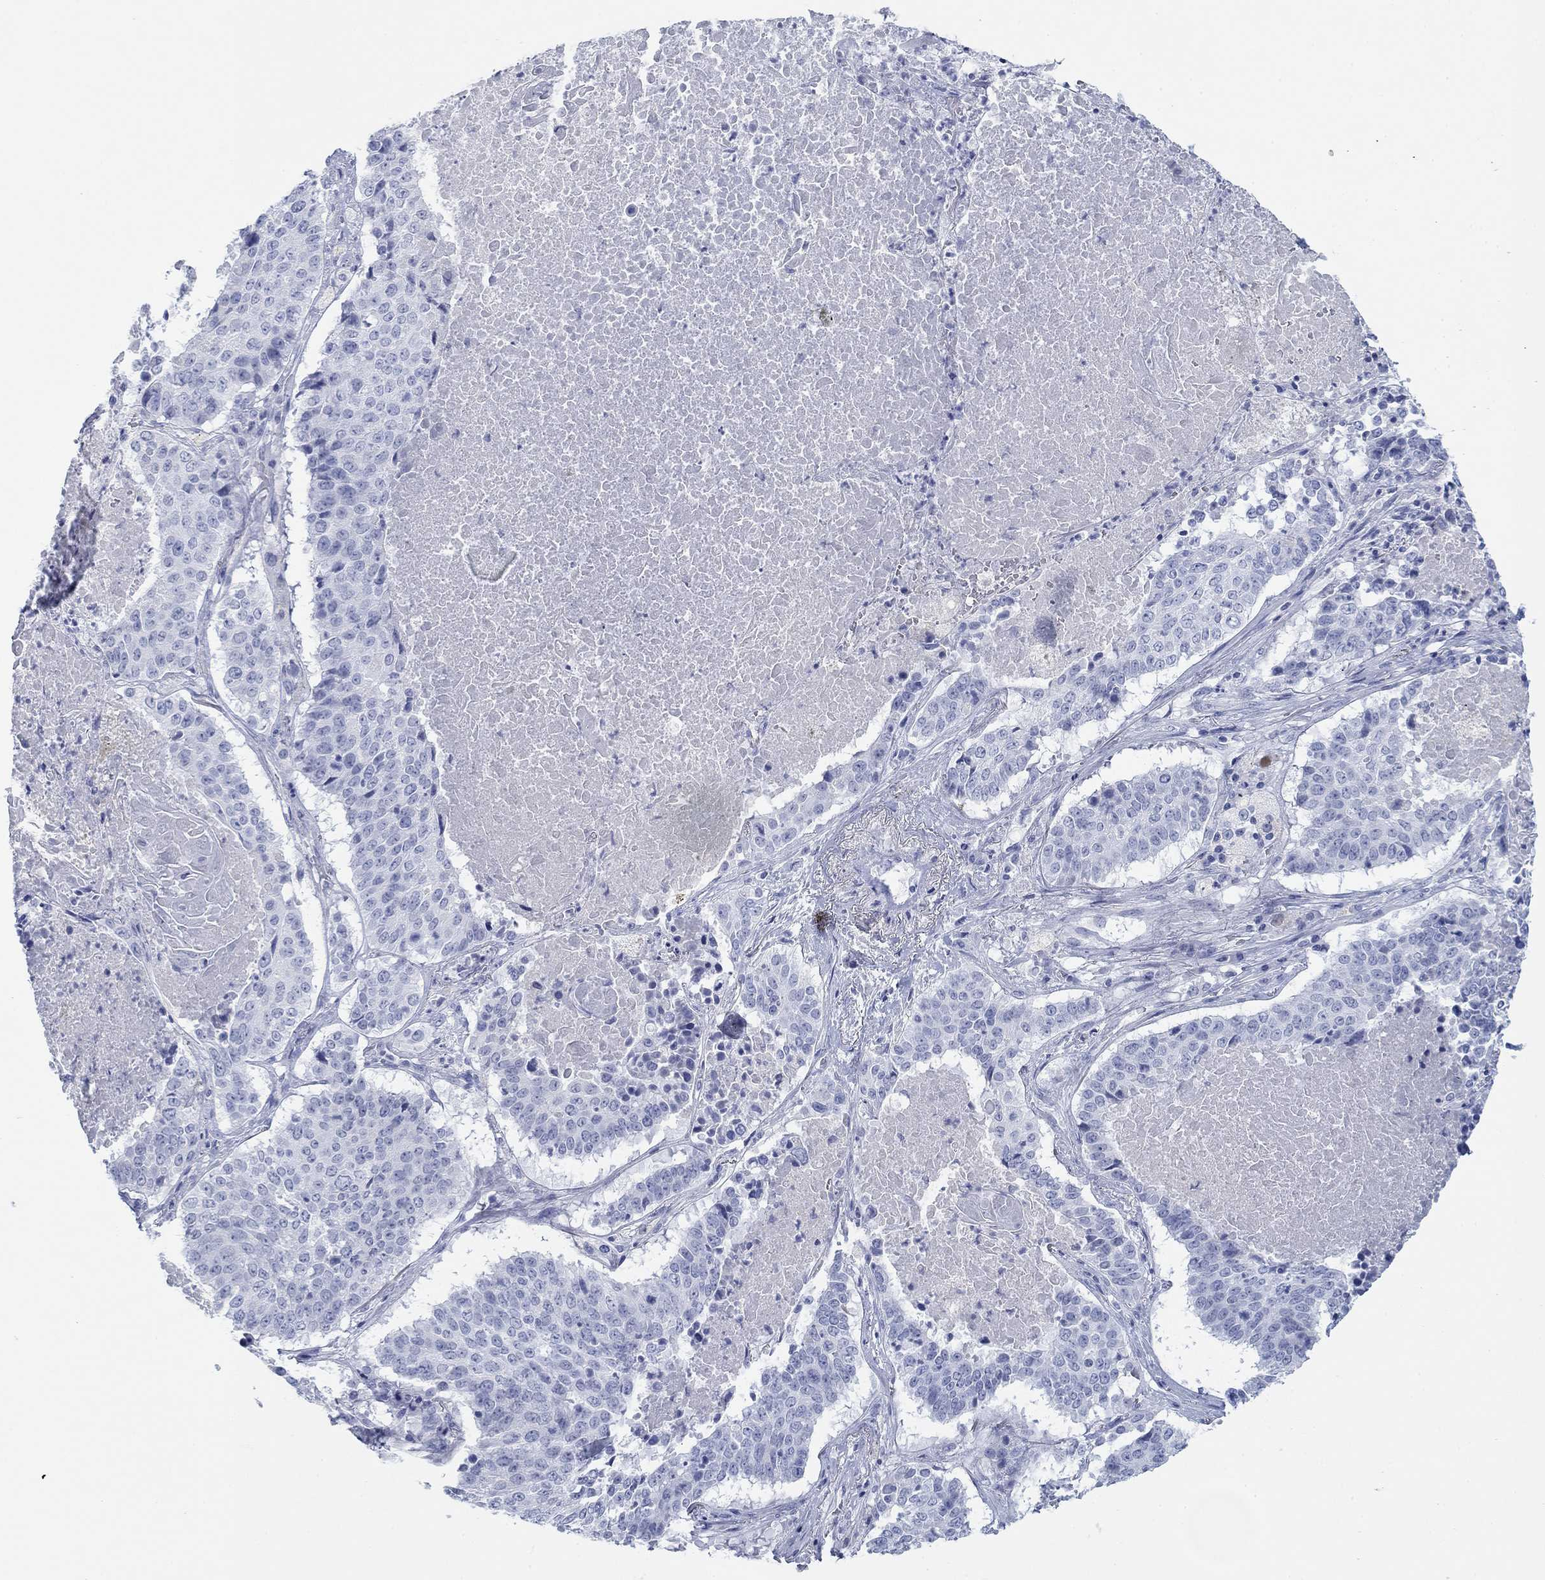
{"staining": {"intensity": "negative", "quantity": "none", "location": "none"}, "tissue": "lung cancer", "cell_type": "Tumor cells", "image_type": "cancer", "snomed": [{"axis": "morphology", "description": "Squamous cell carcinoma, NOS"}, {"axis": "topography", "description": "Lung"}], "caption": "Immunohistochemistry histopathology image of neoplastic tissue: human lung cancer (squamous cell carcinoma) stained with DAB (3,3'-diaminobenzidine) demonstrates no significant protein staining in tumor cells. (Stains: DAB immunohistochemistry with hematoxylin counter stain, Microscopy: brightfield microscopy at high magnification).", "gene": "PDYN", "patient": {"sex": "male", "age": 64}}